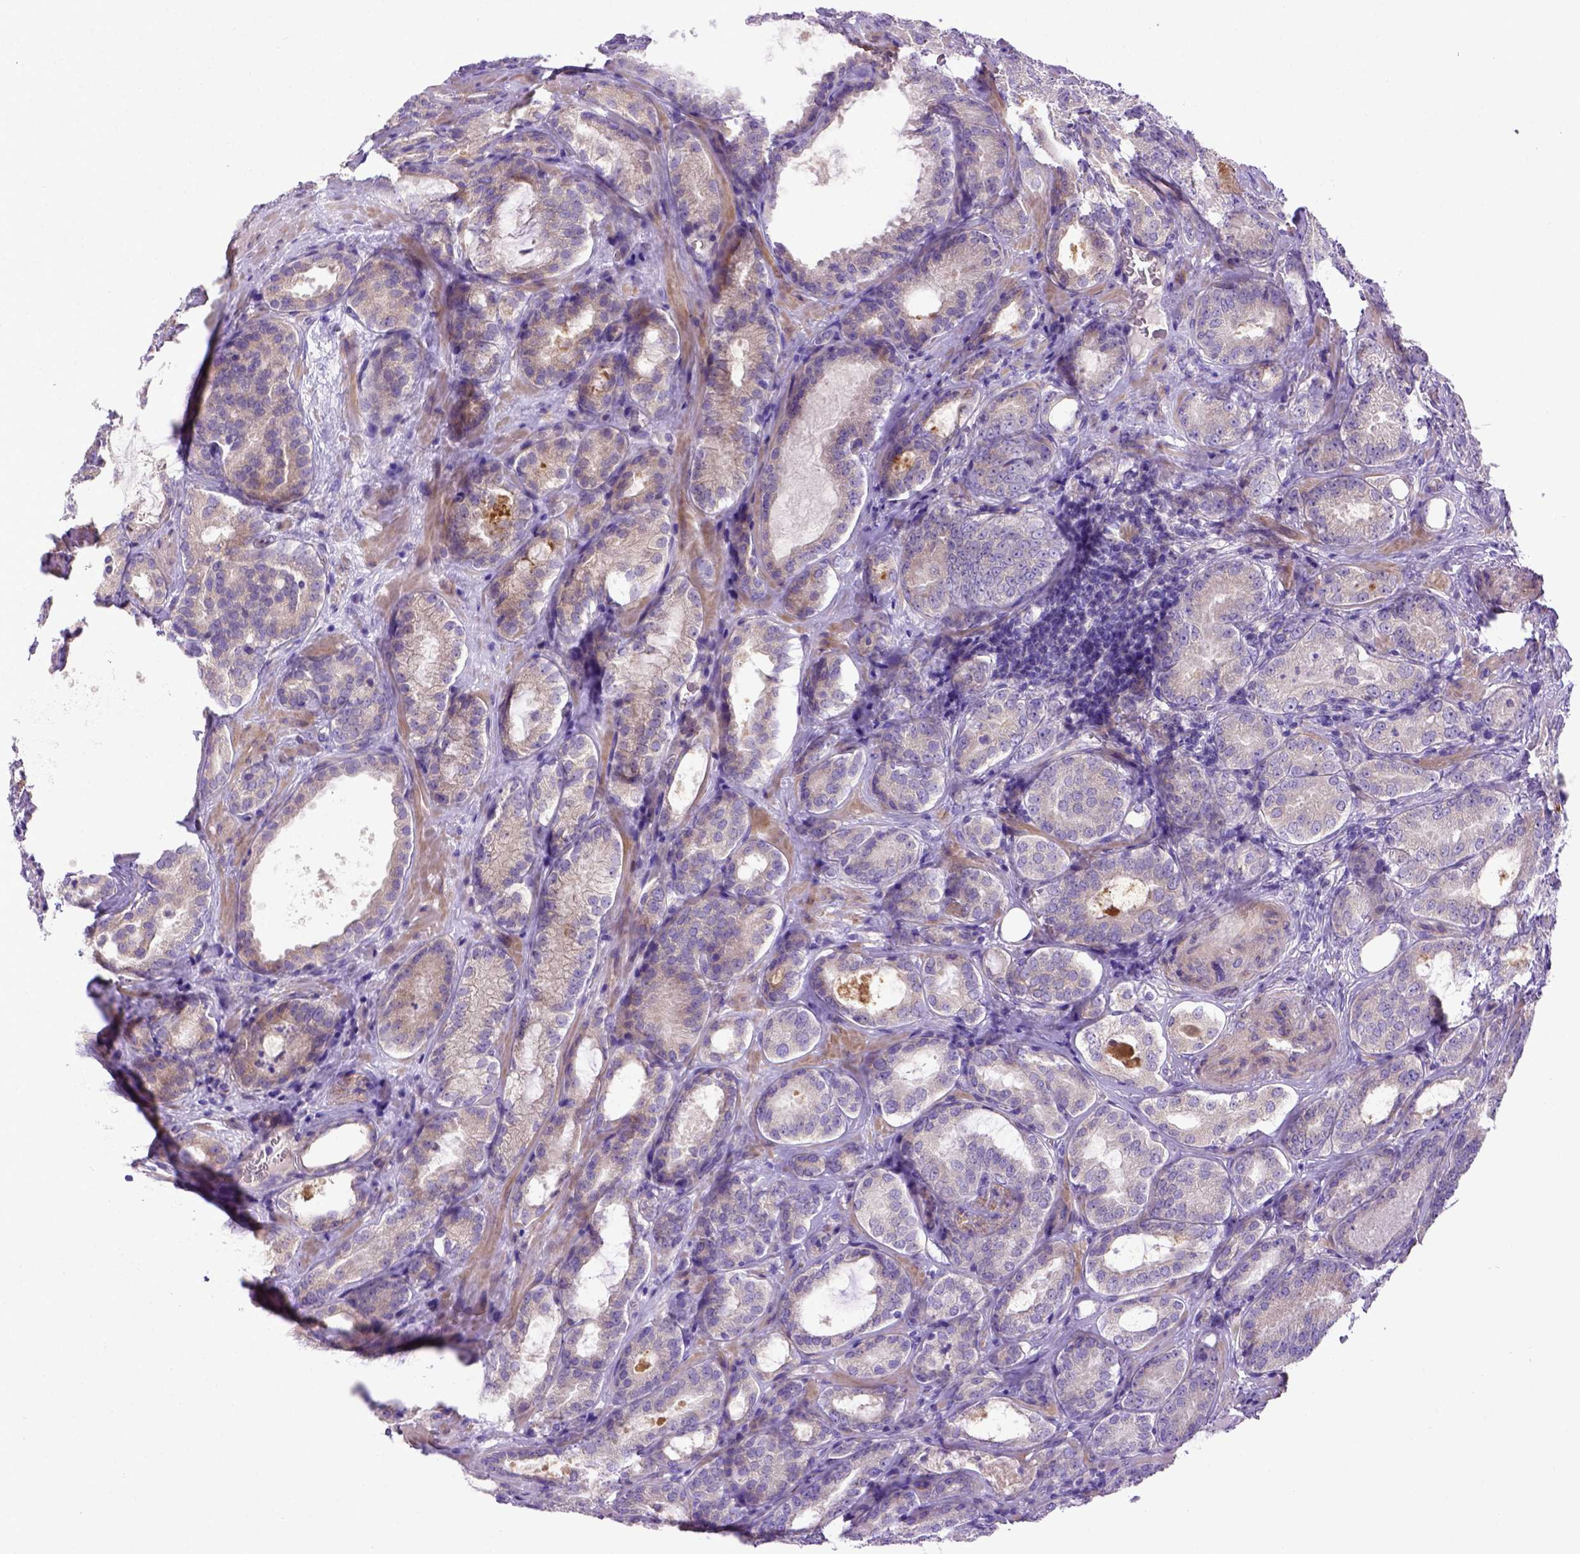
{"staining": {"intensity": "negative", "quantity": "none", "location": "none"}, "tissue": "prostate cancer", "cell_type": "Tumor cells", "image_type": "cancer", "snomed": [{"axis": "morphology", "description": "Adenocarcinoma, High grade"}, {"axis": "topography", "description": "Prostate"}], "caption": "Immunohistochemical staining of human prostate cancer demonstrates no significant positivity in tumor cells. The staining was performed using DAB to visualize the protein expression in brown, while the nuclei were stained in blue with hematoxylin (Magnification: 20x).", "gene": "ADAM12", "patient": {"sex": "male", "age": 64}}